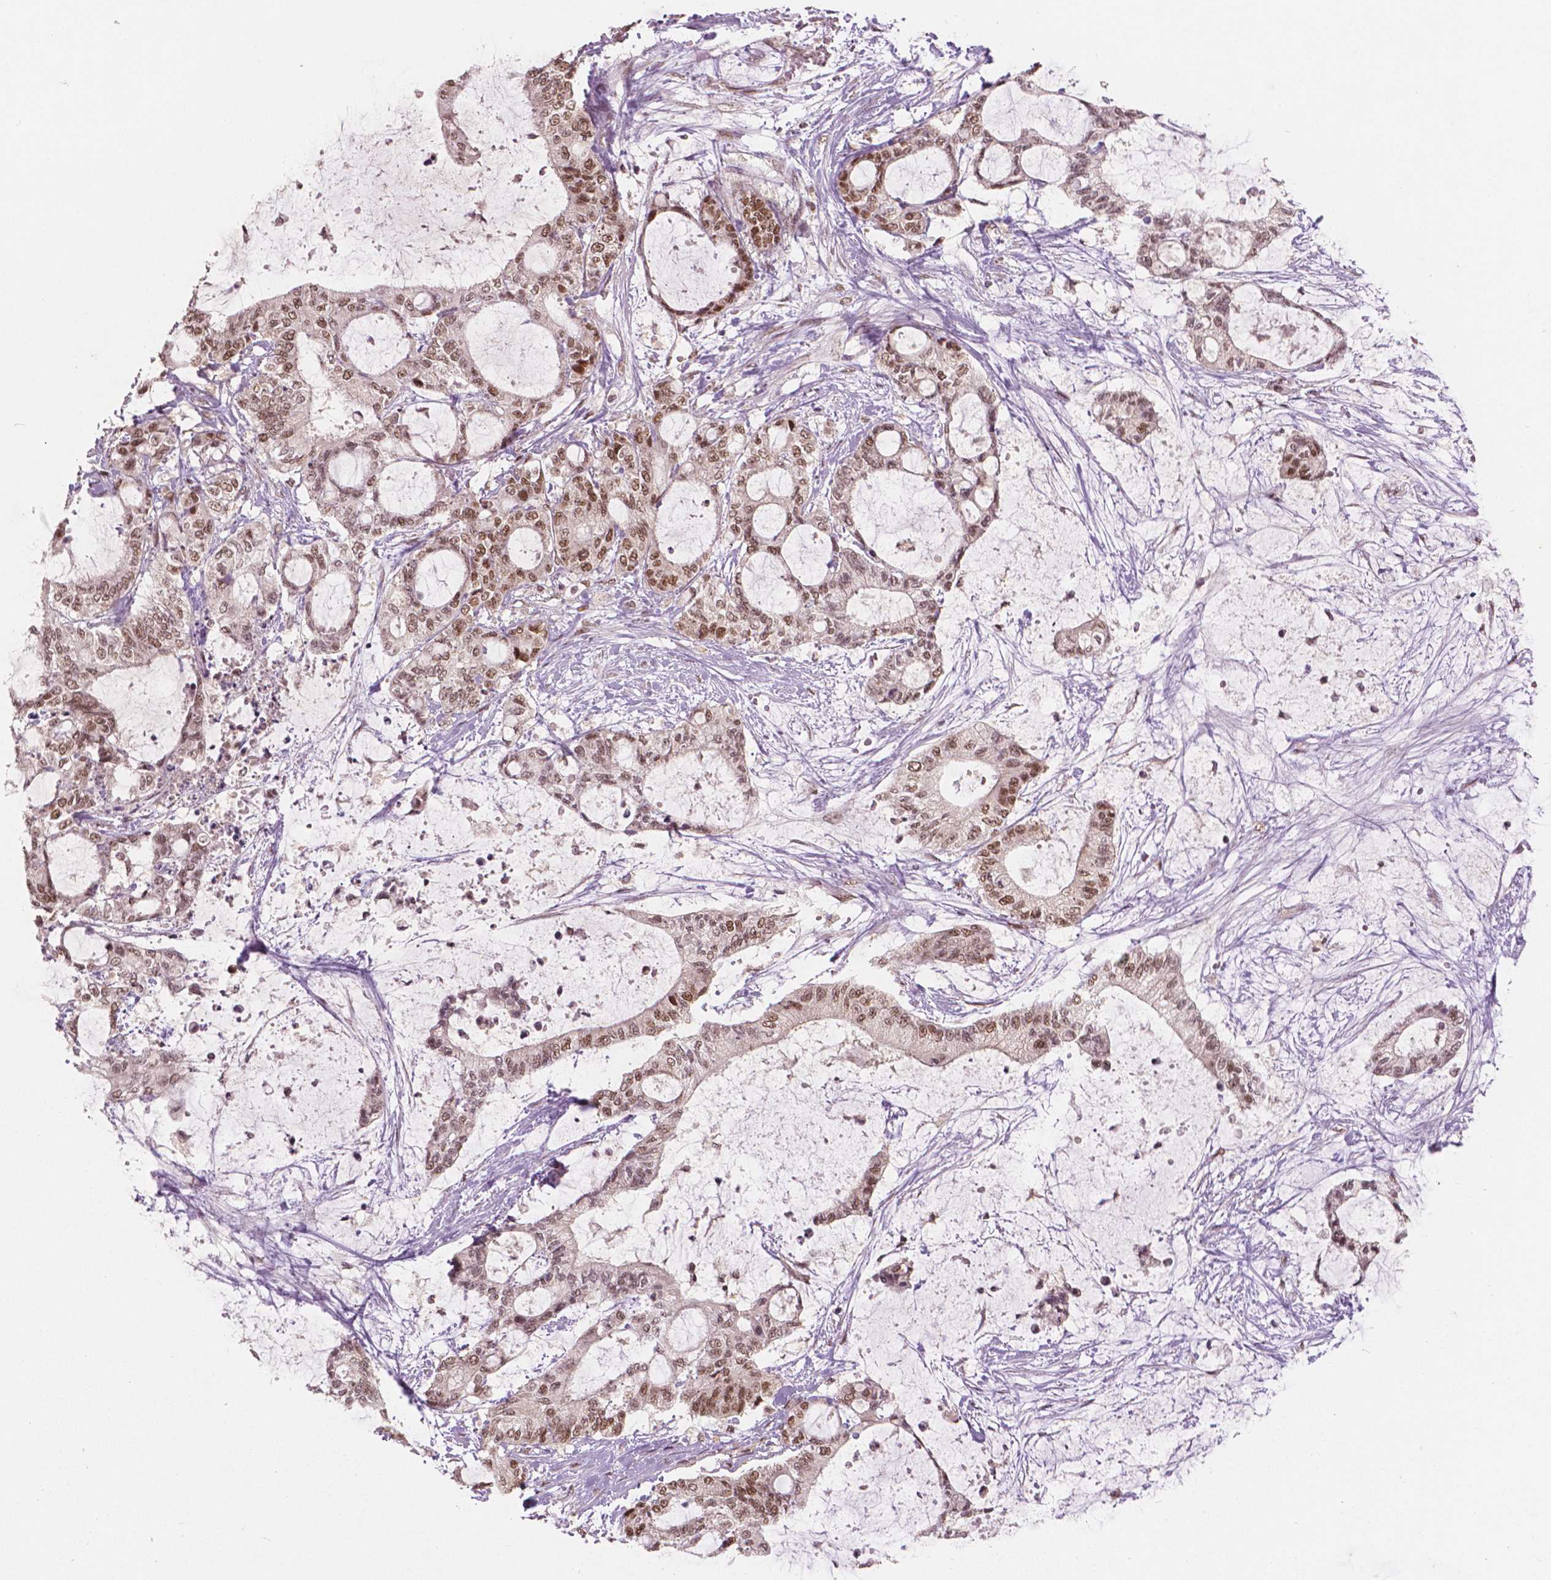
{"staining": {"intensity": "strong", "quantity": "25%-75%", "location": "nuclear"}, "tissue": "liver cancer", "cell_type": "Tumor cells", "image_type": "cancer", "snomed": [{"axis": "morphology", "description": "Normal tissue, NOS"}, {"axis": "morphology", "description": "Cholangiocarcinoma"}, {"axis": "topography", "description": "Liver"}, {"axis": "topography", "description": "Peripheral nerve tissue"}], "caption": "Protein staining reveals strong nuclear positivity in about 25%-75% of tumor cells in liver cholangiocarcinoma.", "gene": "NSD2", "patient": {"sex": "female", "age": 73}}